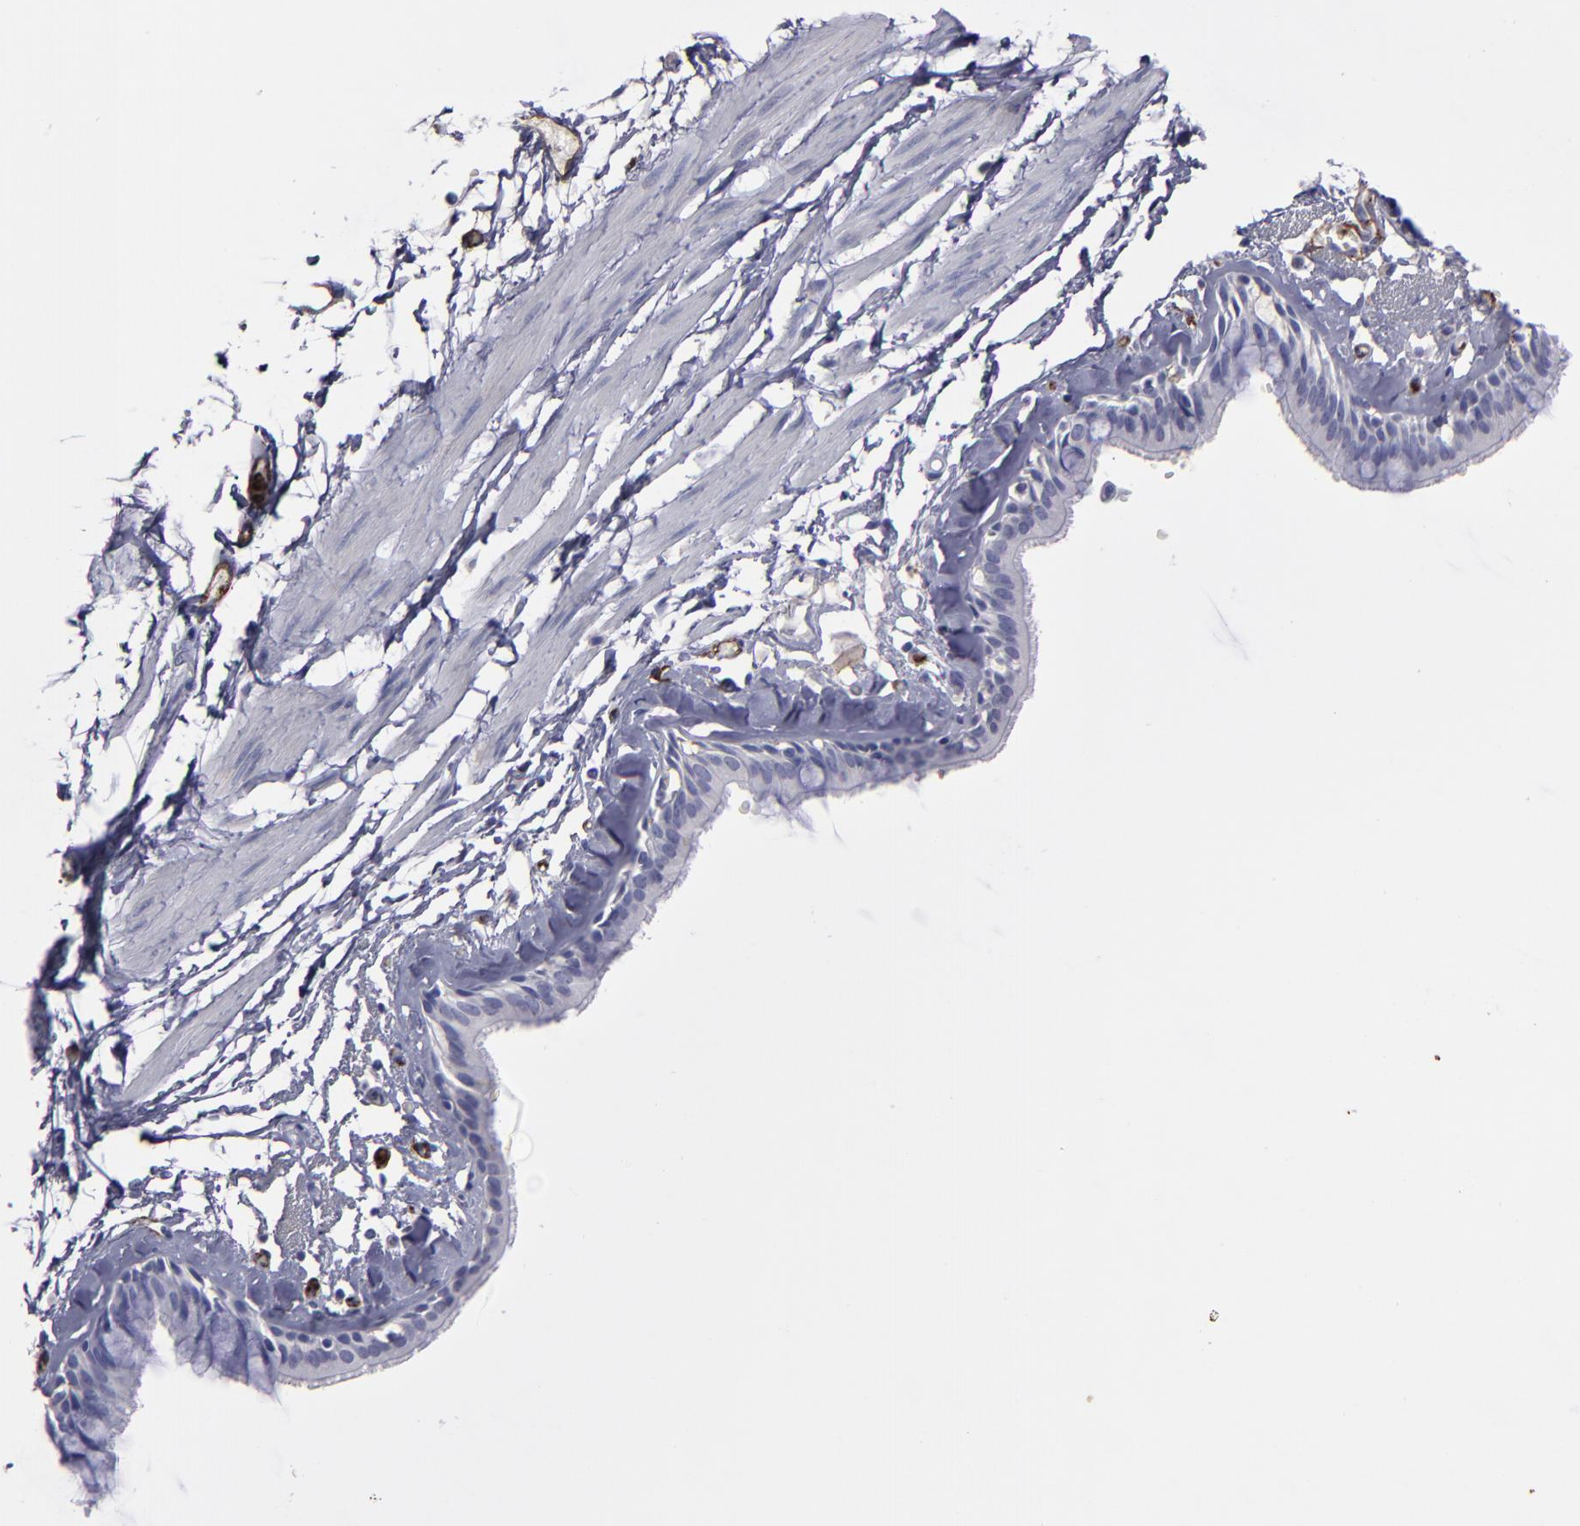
{"staining": {"intensity": "negative", "quantity": "none", "location": "none"}, "tissue": "bronchus", "cell_type": "Respiratory epithelial cells", "image_type": "normal", "snomed": [{"axis": "morphology", "description": "Normal tissue, NOS"}, {"axis": "topography", "description": "Bronchus"}, {"axis": "topography", "description": "Lung"}], "caption": "Immunohistochemistry (IHC) micrograph of unremarkable bronchus stained for a protein (brown), which reveals no staining in respiratory epithelial cells.", "gene": "CD36", "patient": {"sex": "female", "age": 56}}